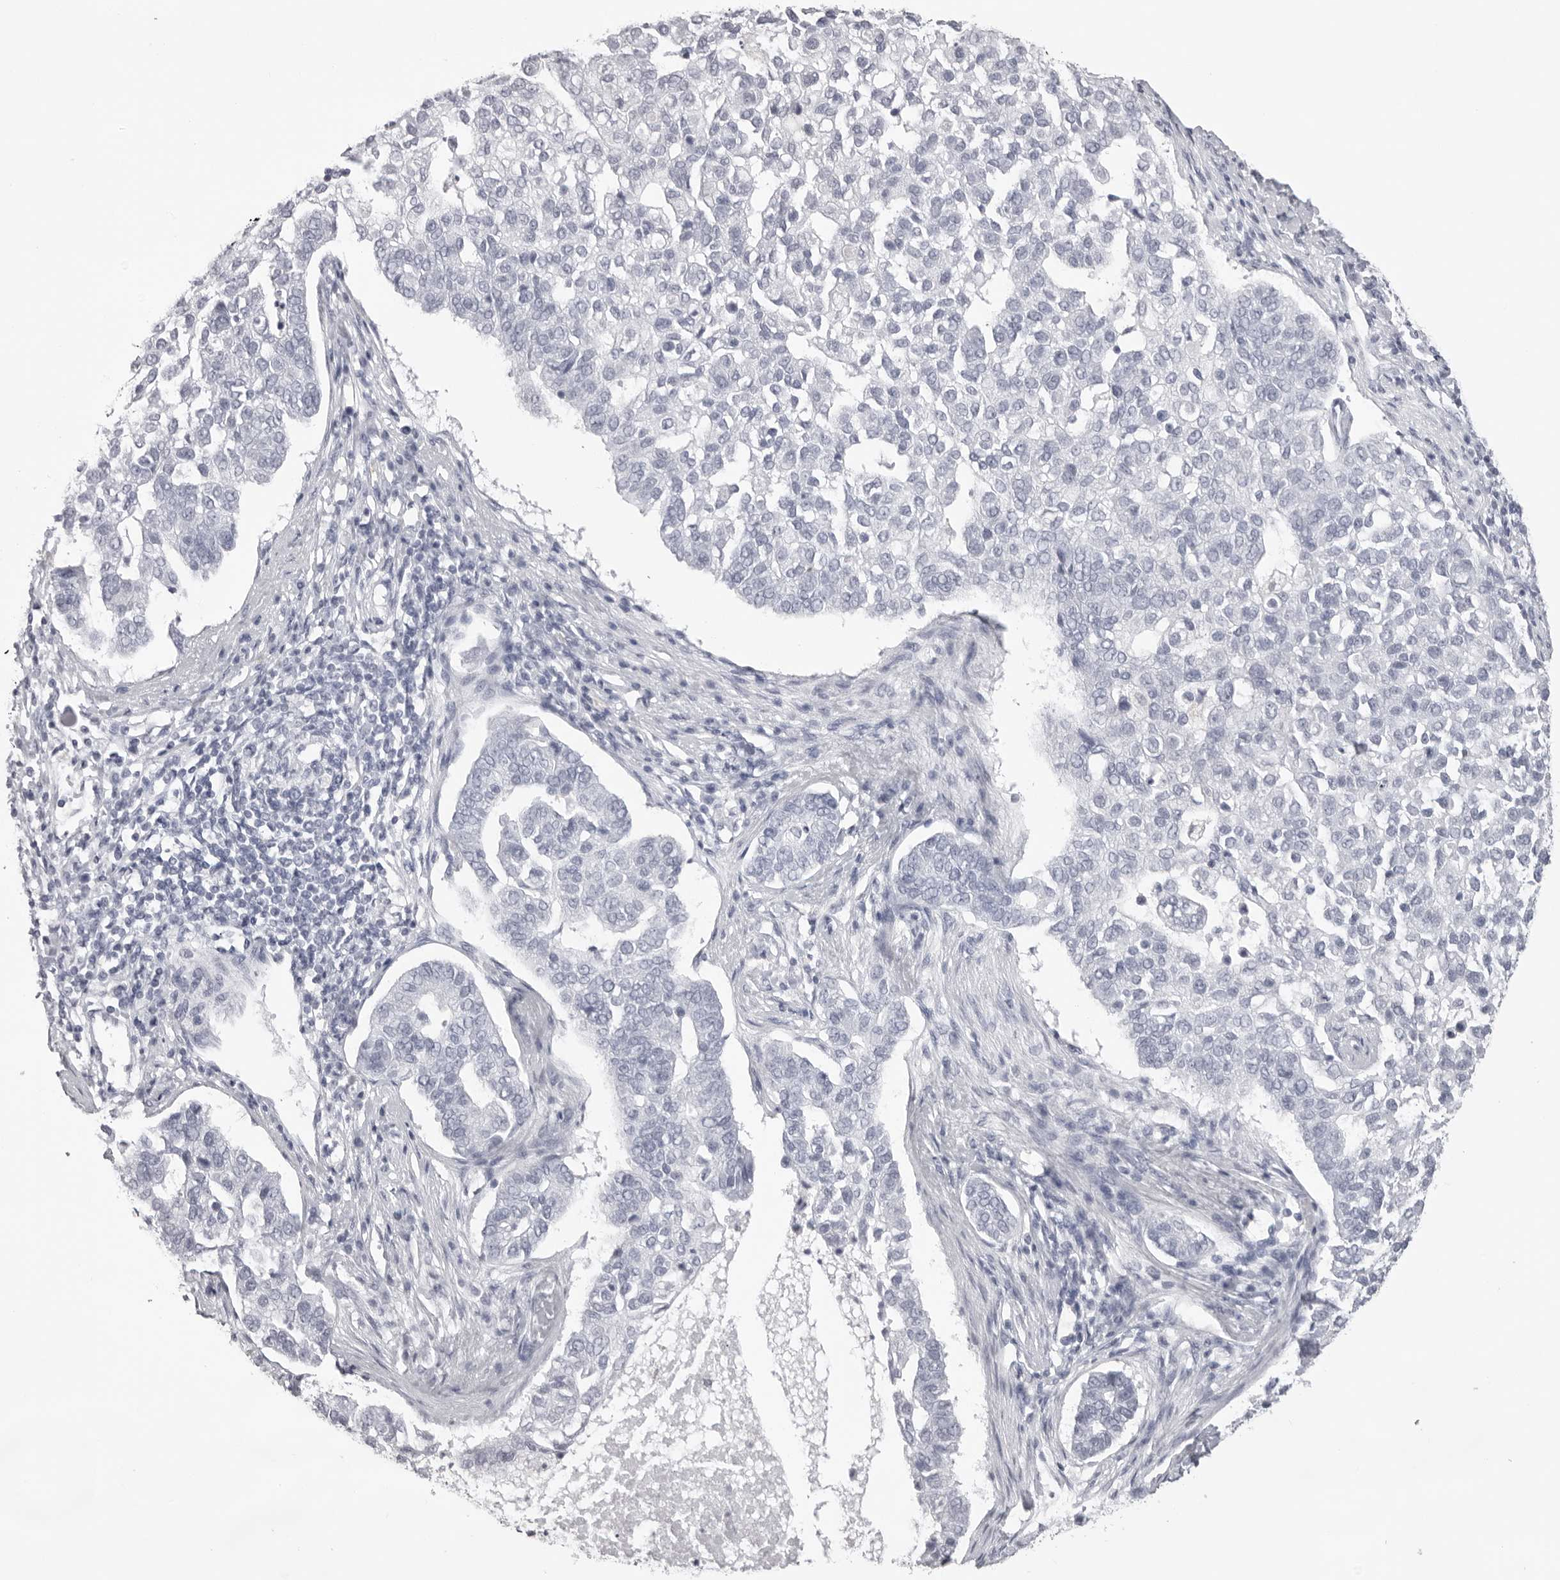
{"staining": {"intensity": "negative", "quantity": "none", "location": "none"}, "tissue": "pancreatic cancer", "cell_type": "Tumor cells", "image_type": "cancer", "snomed": [{"axis": "morphology", "description": "Adenocarcinoma, NOS"}, {"axis": "topography", "description": "Pancreas"}], "caption": "Human adenocarcinoma (pancreatic) stained for a protein using immunohistochemistry shows no staining in tumor cells.", "gene": "CST1", "patient": {"sex": "female", "age": 61}}